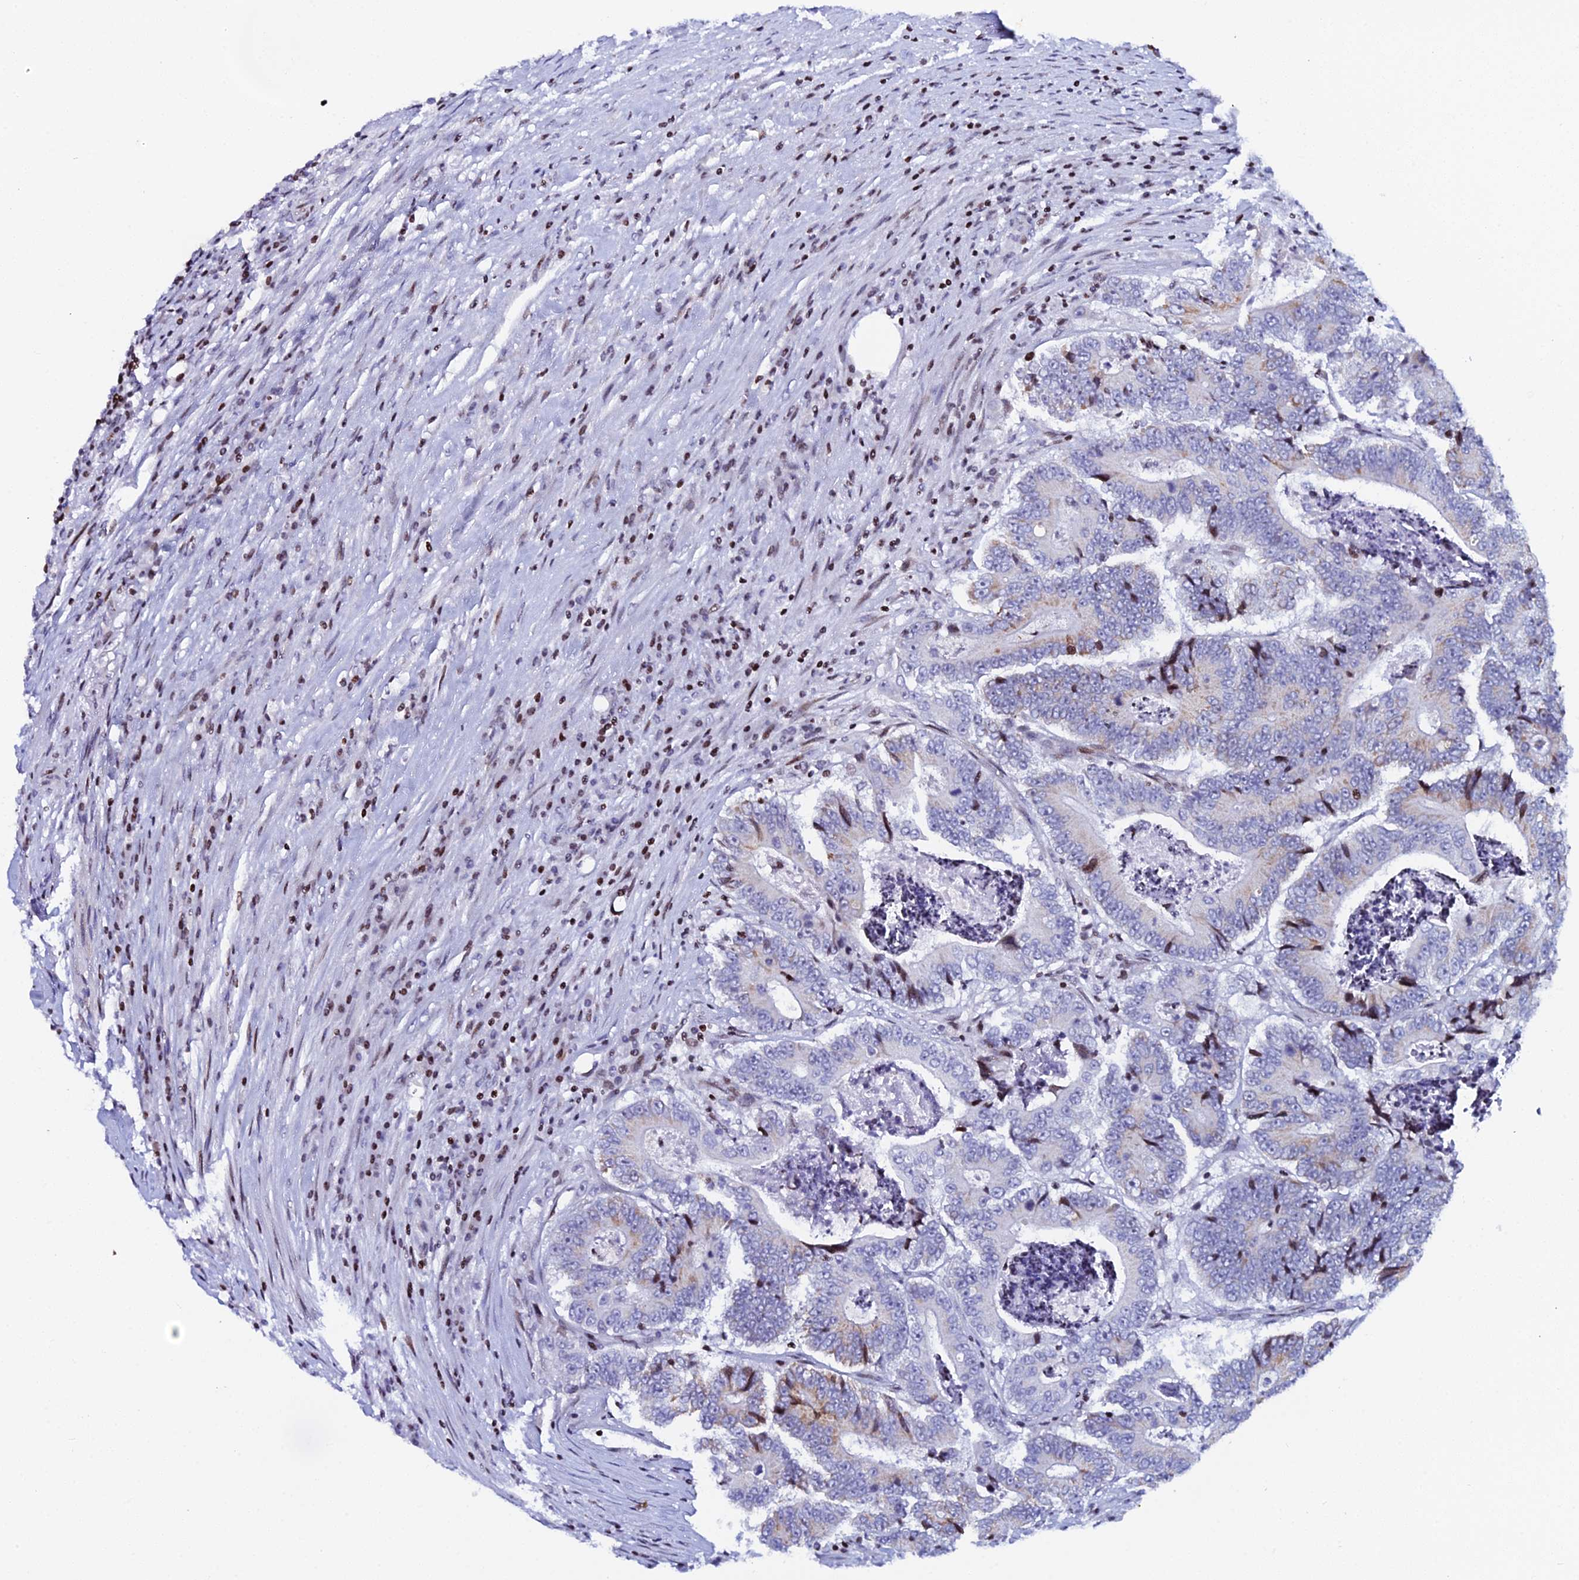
{"staining": {"intensity": "negative", "quantity": "none", "location": "none"}, "tissue": "colorectal cancer", "cell_type": "Tumor cells", "image_type": "cancer", "snomed": [{"axis": "morphology", "description": "Adenocarcinoma, NOS"}, {"axis": "topography", "description": "Colon"}], "caption": "Immunohistochemical staining of human adenocarcinoma (colorectal) displays no significant positivity in tumor cells.", "gene": "MYNN", "patient": {"sex": "male", "age": 83}}